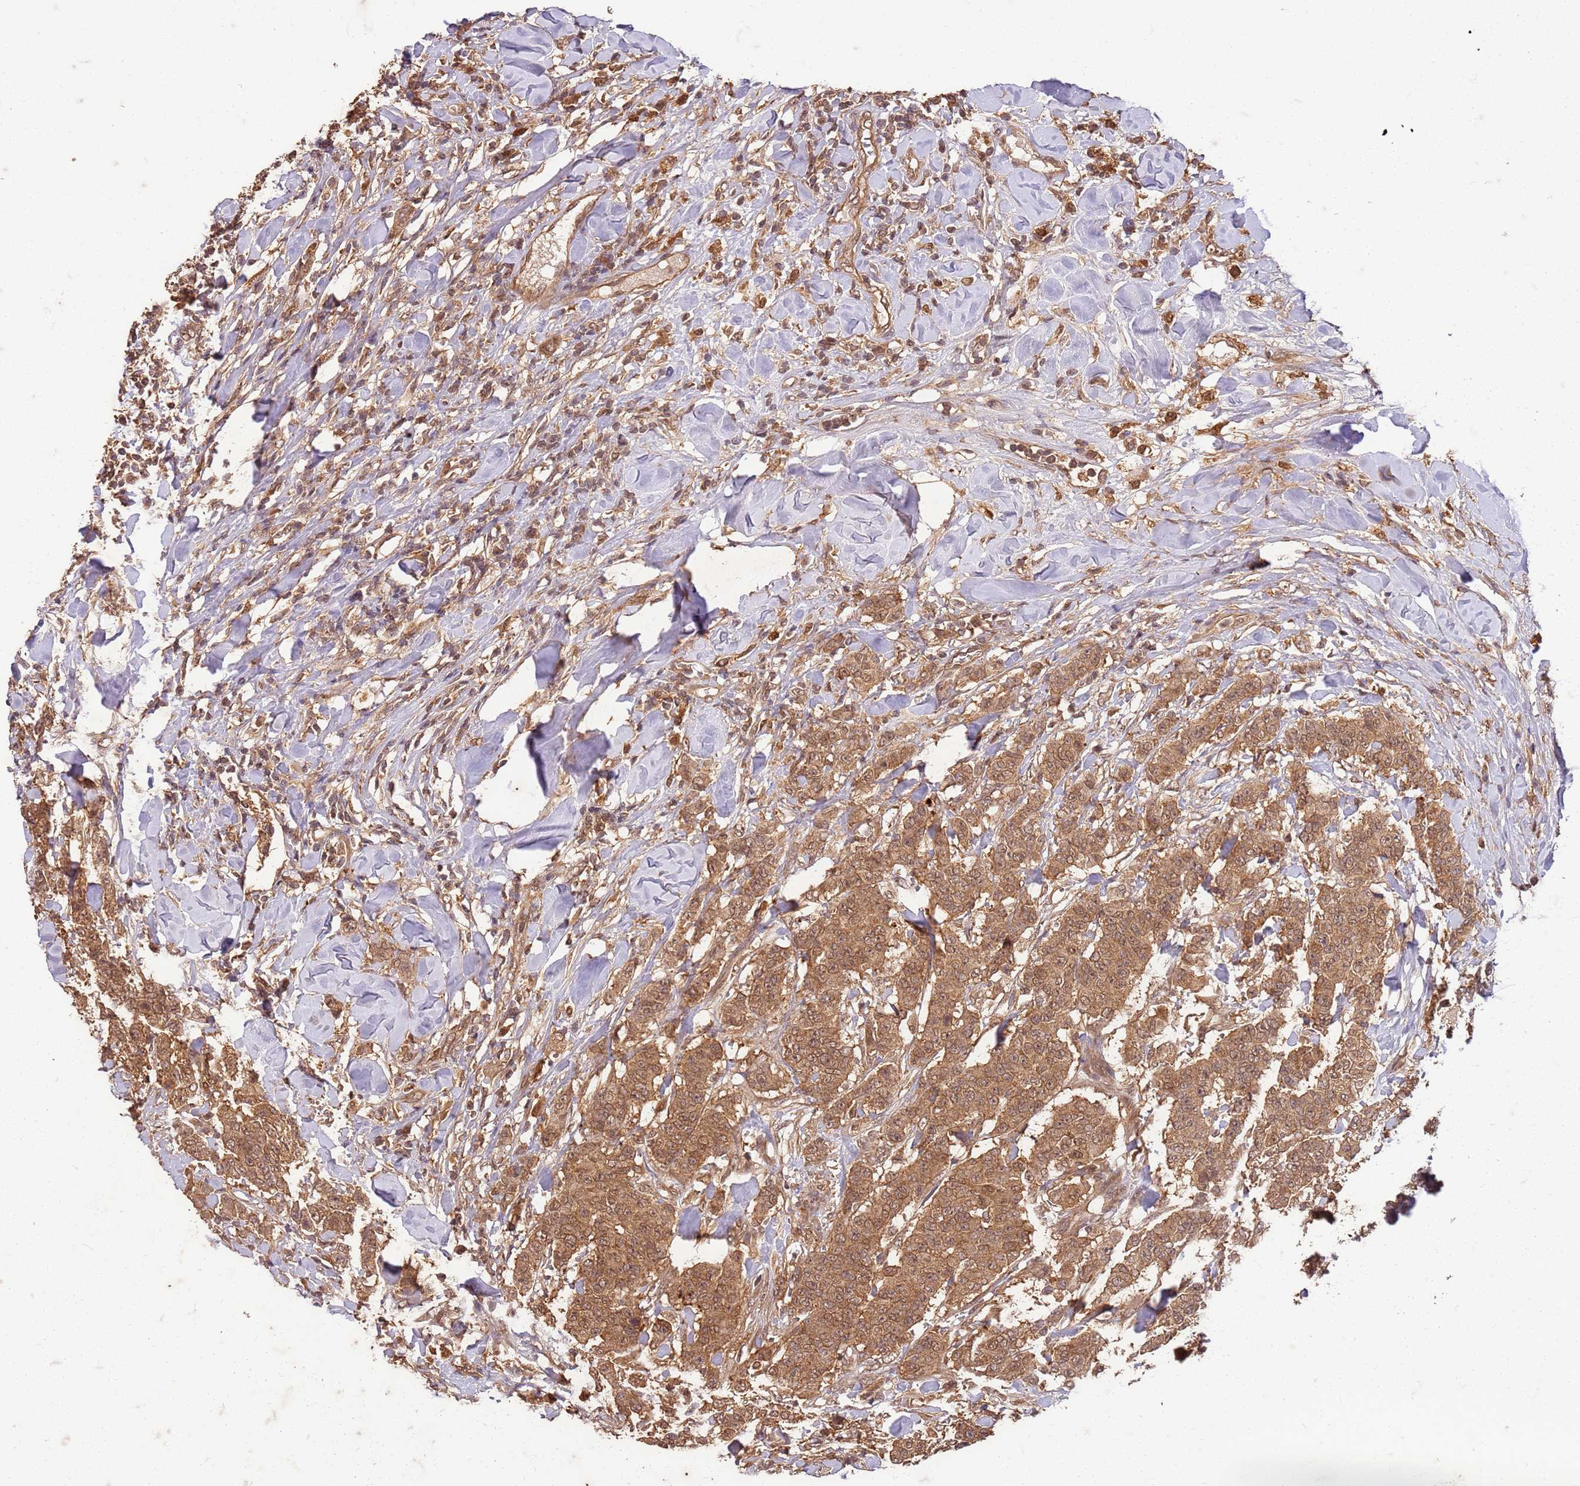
{"staining": {"intensity": "moderate", "quantity": ">75%", "location": "cytoplasmic/membranous,nuclear"}, "tissue": "breast cancer", "cell_type": "Tumor cells", "image_type": "cancer", "snomed": [{"axis": "morphology", "description": "Duct carcinoma"}, {"axis": "topography", "description": "Breast"}], "caption": "A brown stain shows moderate cytoplasmic/membranous and nuclear positivity of a protein in invasive ductal carcinoma (breast) tumor cells.", "gene": "UBE3A", "patient": {"sex": "female", "age": 40}}